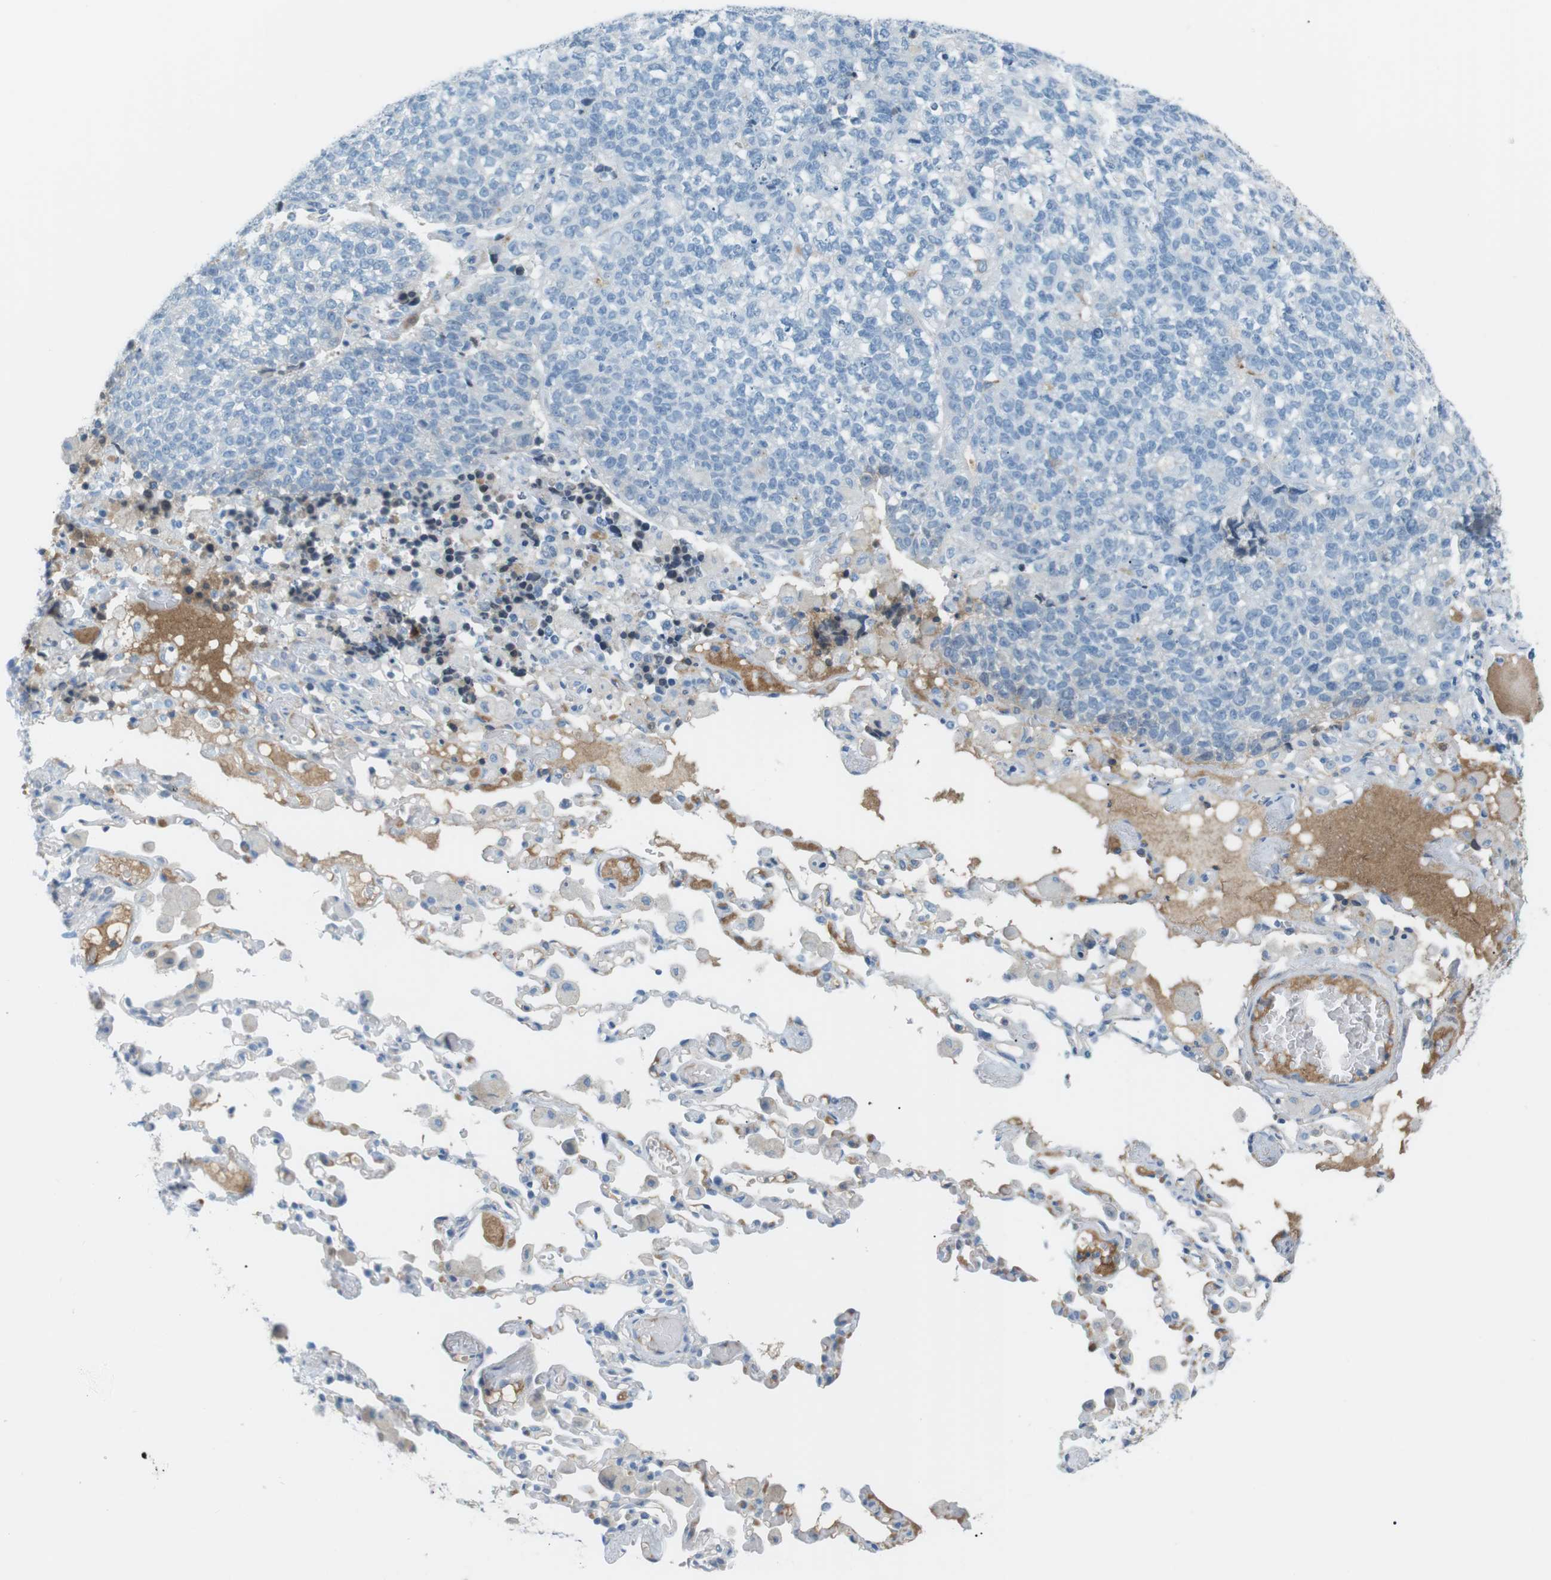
{"staining": {"intensity": "negative", "quantity": "none", "location": "none"}, "tissue": "lung cancer", "cell_type": "Tumor cells", "image_type": "cancer", "snomed": [{"axis": "morphology", "description": "Adenocarcinoma, NOS"}, {"axis": "topography", "description": "Lung"}], "caption": "This is an immunohistochemistry photomicrograph of human lung cancer. There is no staining in tumor cells.", "gene": "AZGP1", "patient": {"sex": "male", "age": 49}}